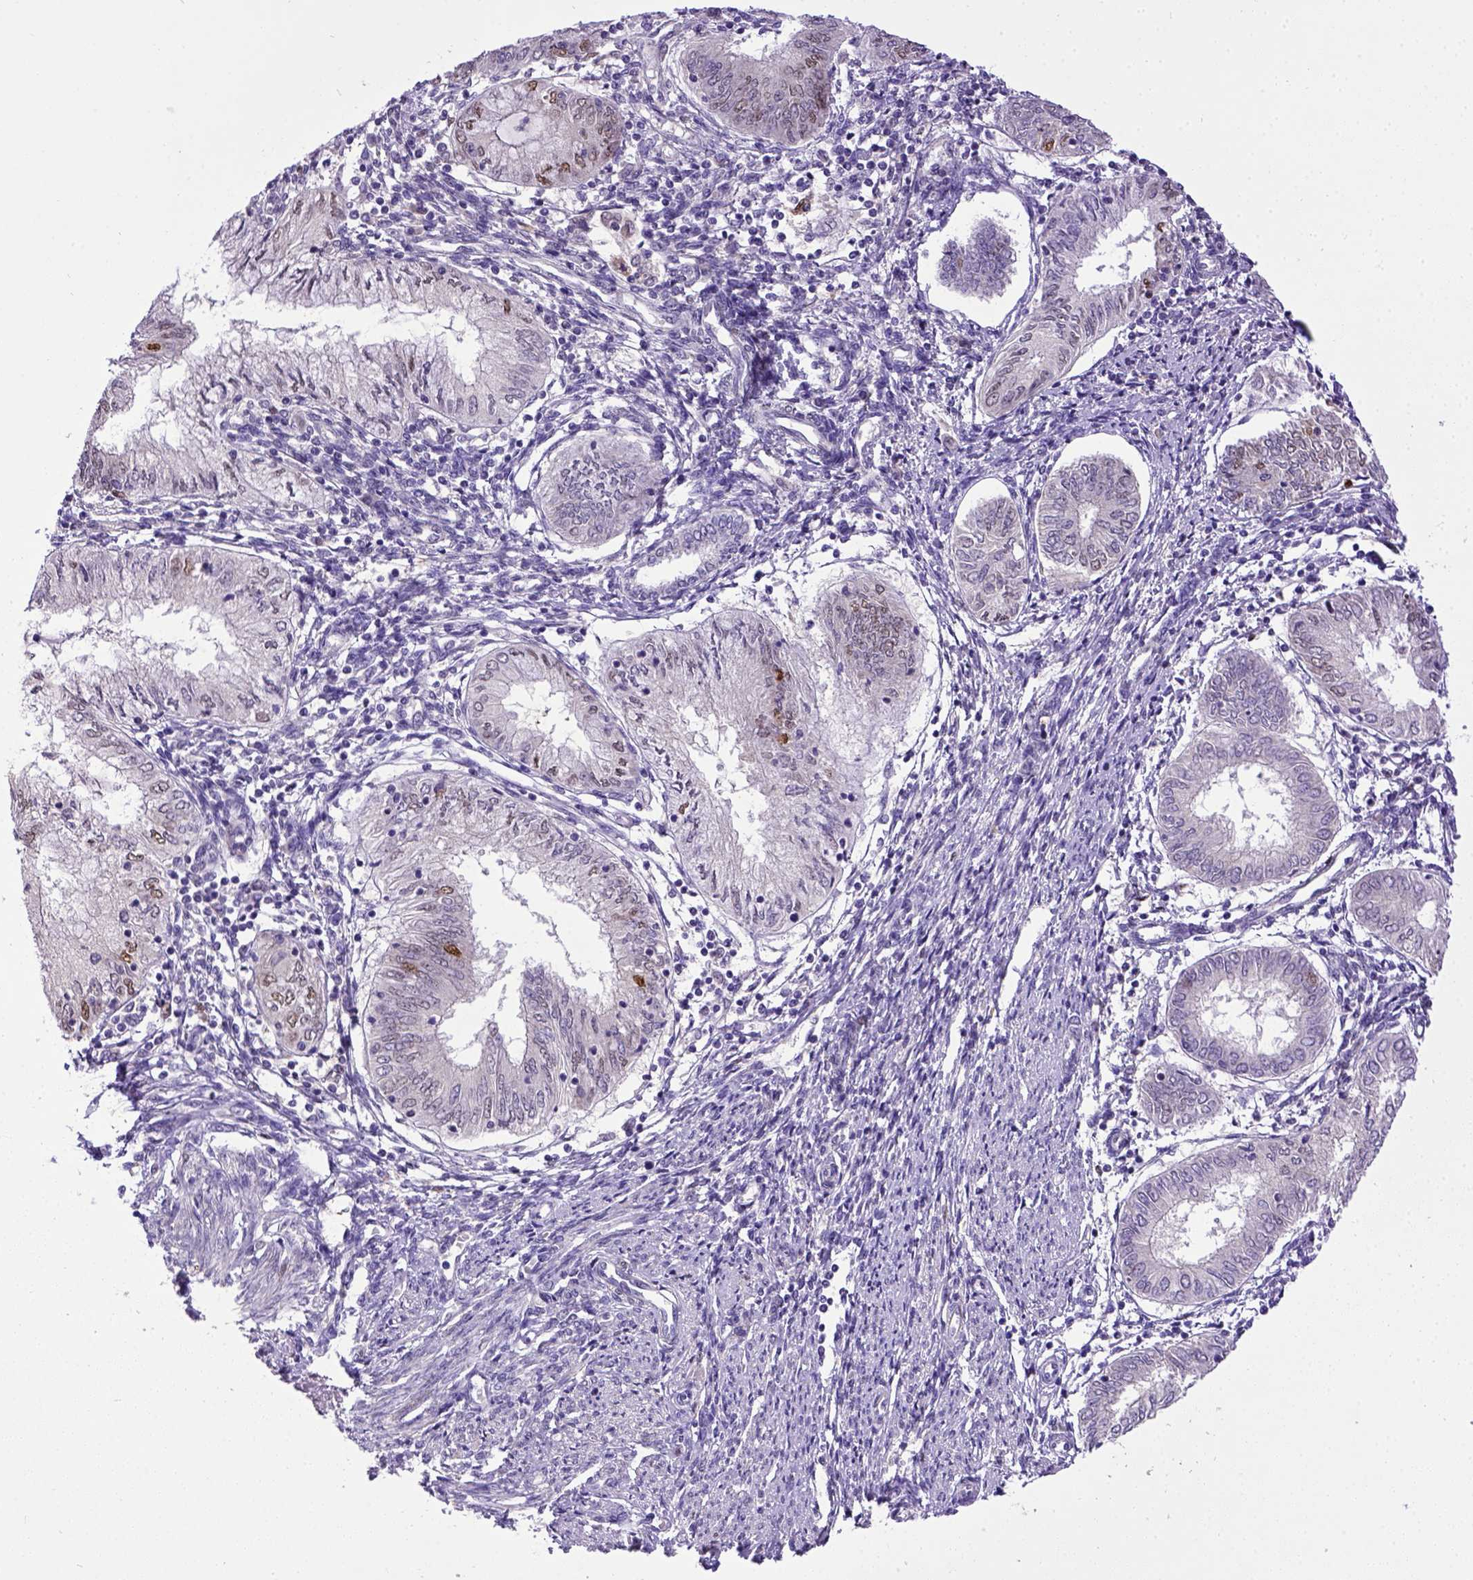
{"staining": {"intensity": "moderate", "quantity": "25%-75%", "location": "nuclear"}, "tissue": "endometrial cancer", "cell_type": "Tumor cells", "image_type": "cancer", "snomed": [{"axis": "morphology", "description": "Adenocarcinoma, NOS"}, {"axis": "topography", "description": "Endometrium"}], "caption": "Endometrial cancer stained with a protein marker demonstrates moderate staining in tumor cells.", "gene": "CDKN1A", "patient": {"sex": "female", "age": 68}}